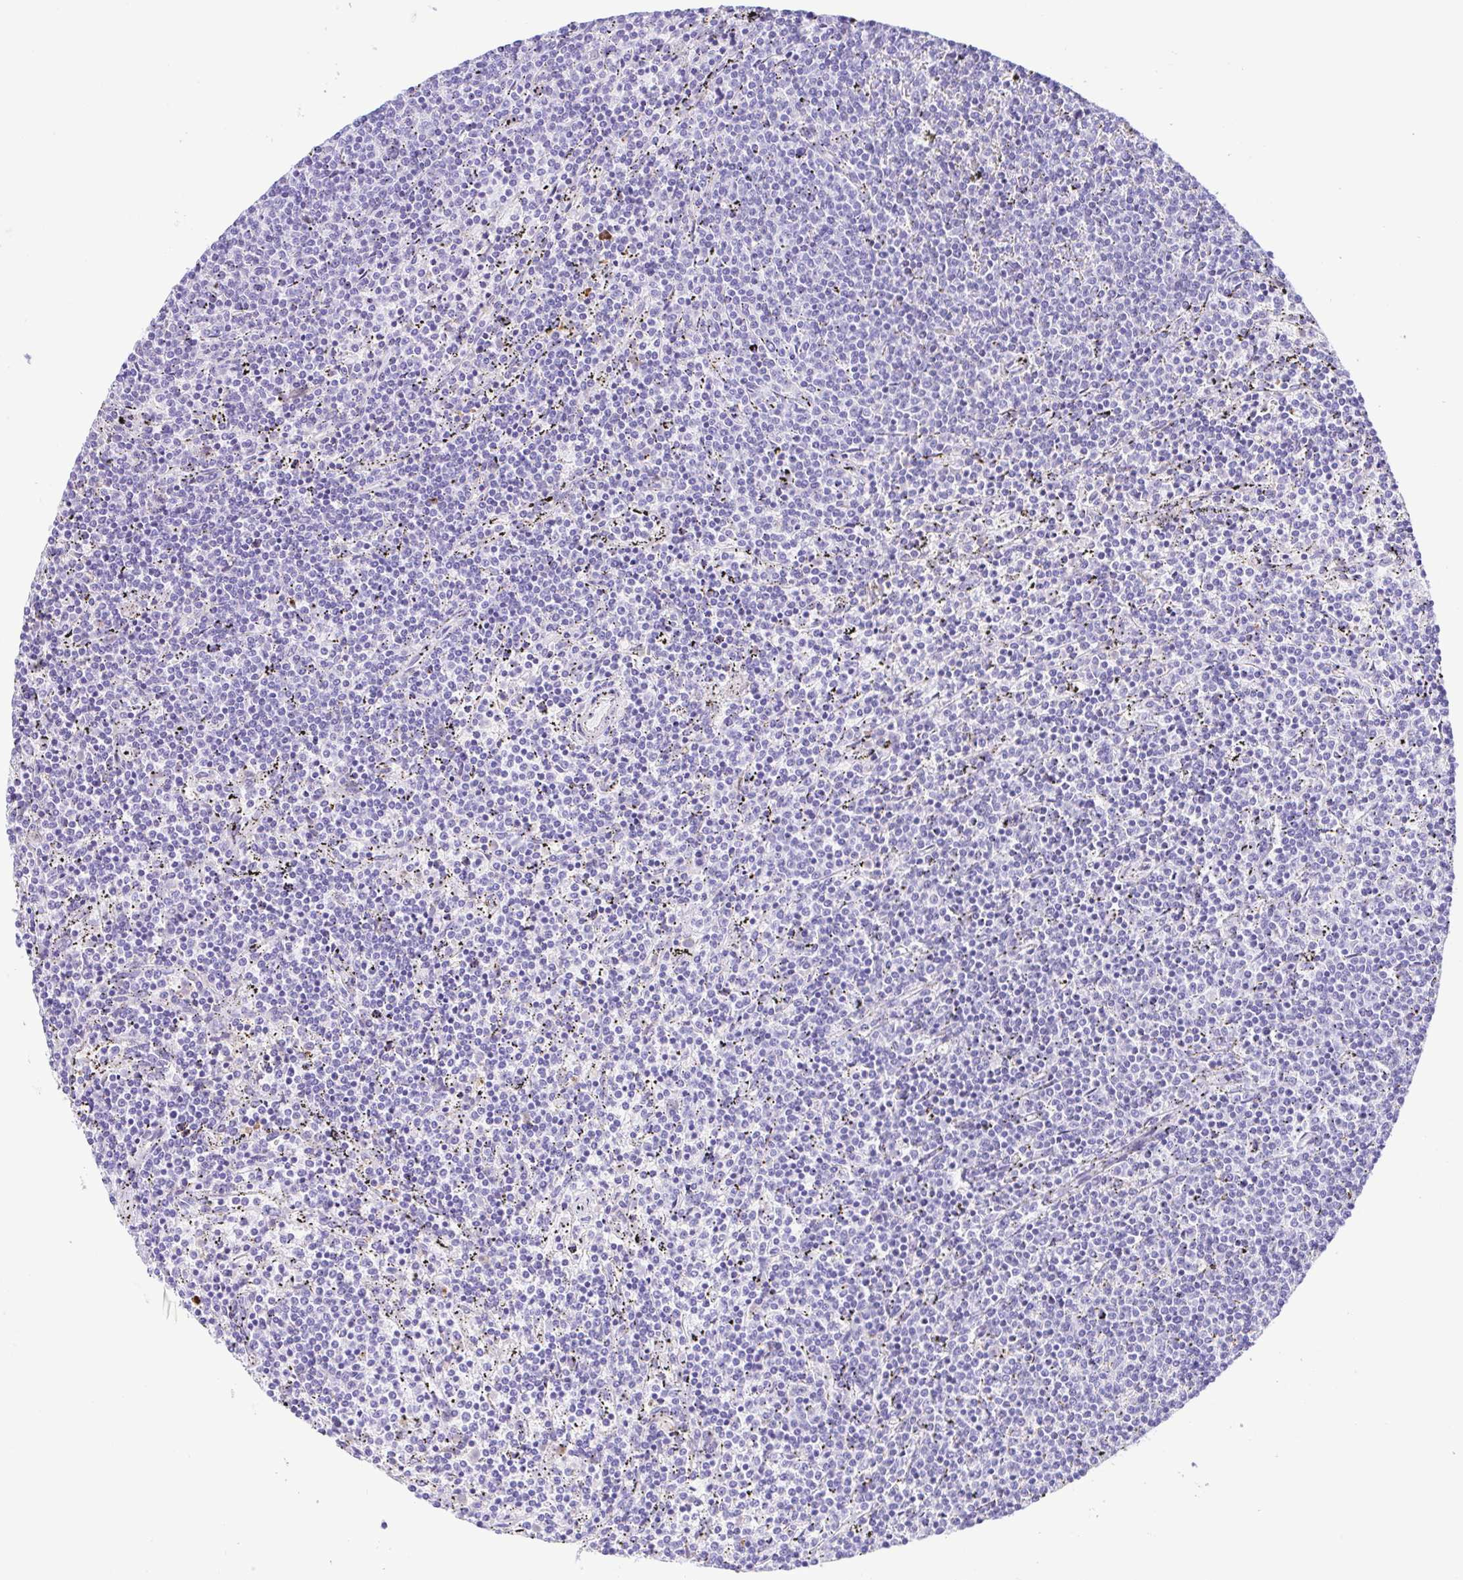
{"staining": {"intensity": "negative", "quantity": "none", "location": "none"}, "tissue": "lymphoma", "cell_type": "Tumor cells", "image_type": "cancer", "snomed": [{"axis": "morphology", "description": "Malignant lymphoma, non-Hodgkin's type, Low grade"}, {"axis": "topography", "description": "Spleen"}], "caption": "Immunohistochemistry of human lymphoma reveals no expression in tumor cells. (Stains: DAB immunohistochemistry with hematoxylin counter stain, Microscopy: brightfield microscopy at high magnification).", "gene": "GPR17", "patient": {"sex": "female", "age": 50}}